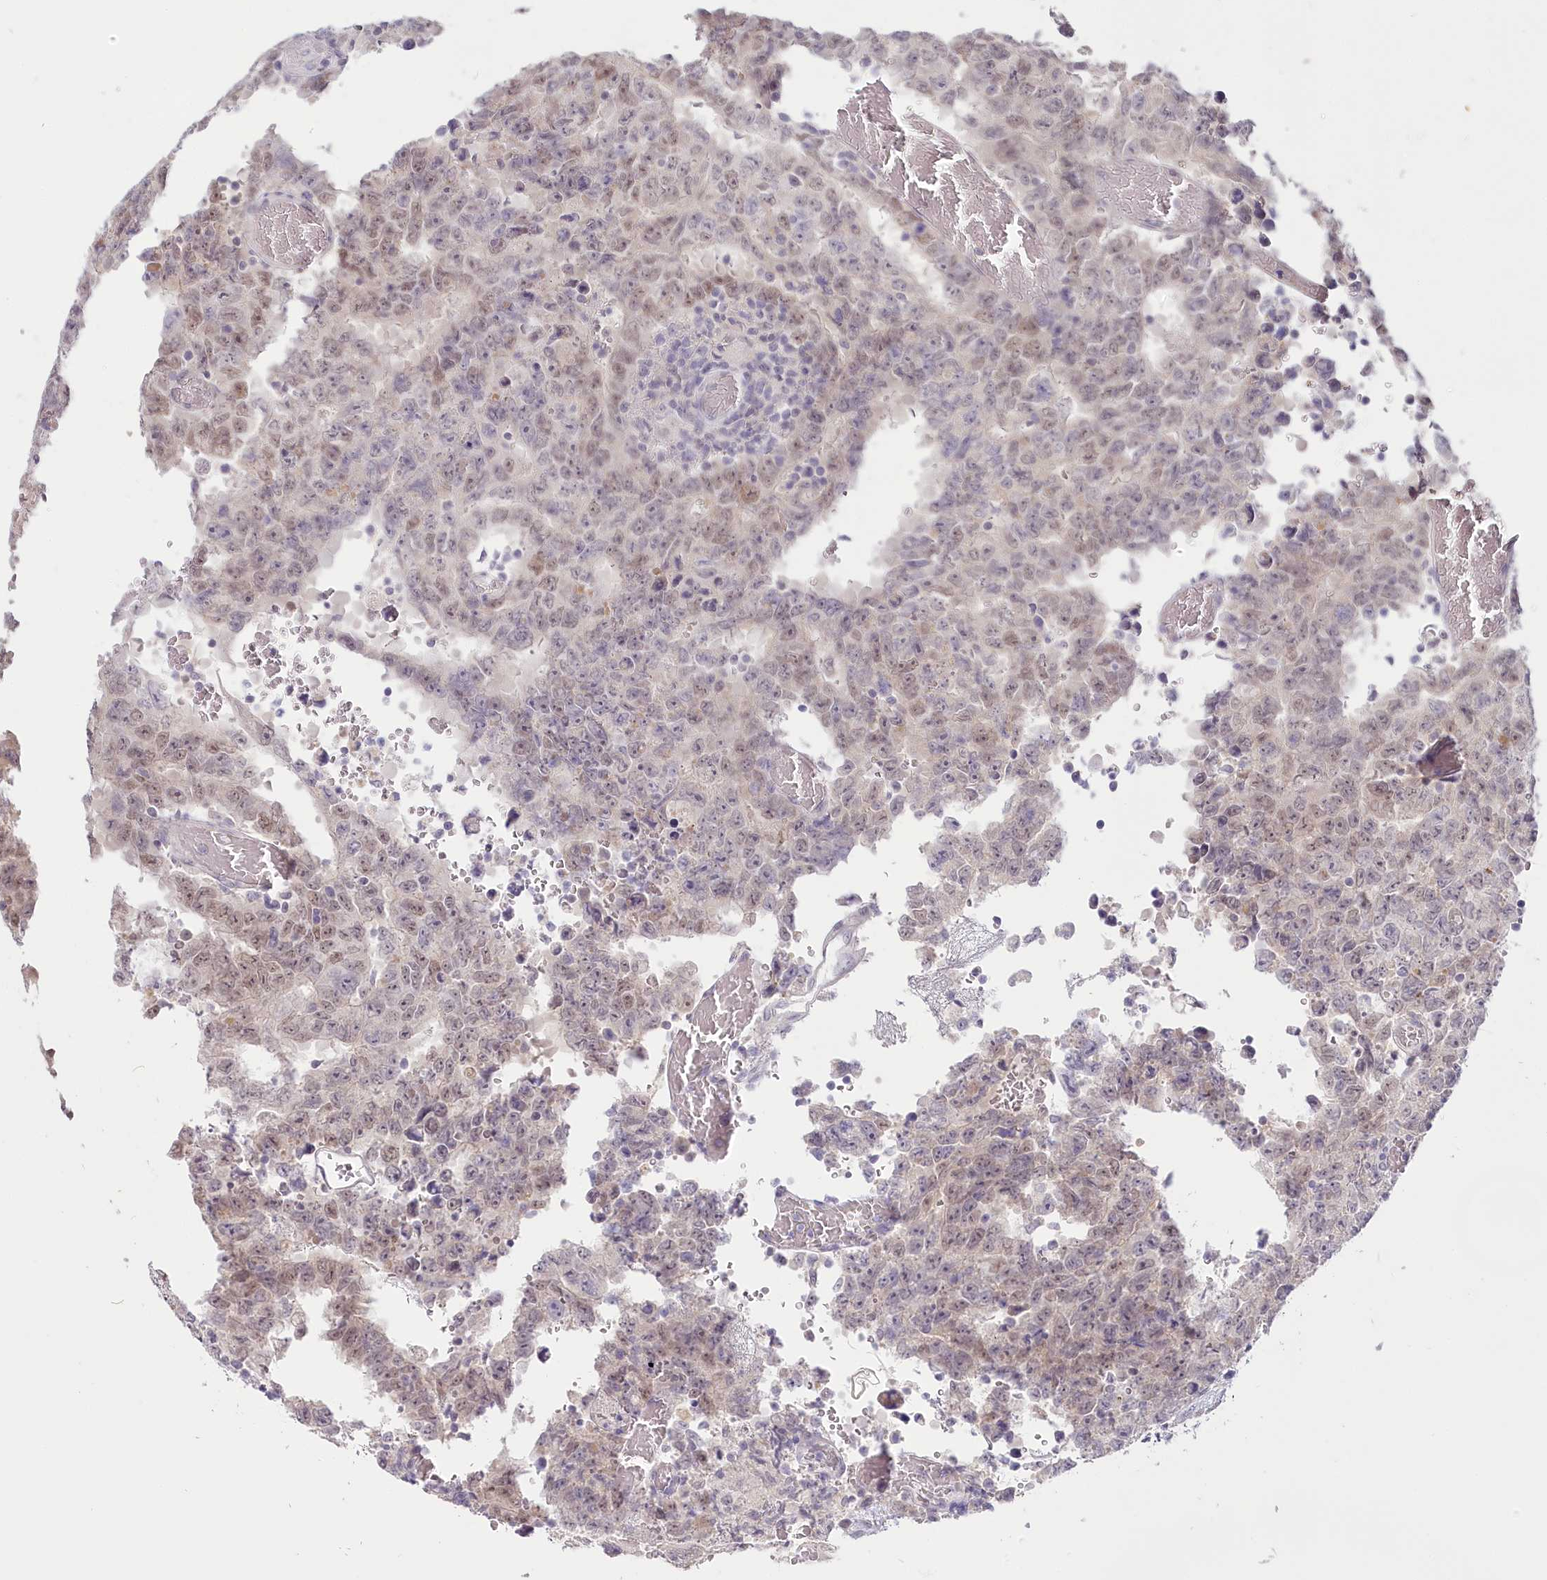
{"staining": {"intensity": "weak", "quantity": "25%-75%", "location": "nuclear"}, "tissue": "testis cancer", "cell_type": "Tumor cells", "image_type": "cancer", "snomed": [{"axis": "morphology", "description": "Carcinoma, Embryonal, NOS"}, {"axis": "topography", "description": "Testis"}], "caption": "Immunohistochemistry (IHC) (DAB) staining of human testis cancer reveals weak nuclear protein staining in approximately 25%-75% of tumor cells. (DAB (3,3'-diaminobenzidine) IHC, brown staining for protein, blue staining for nuclei).", "gene": "USP11", "patient": {"sex": "male", "age": 26}}